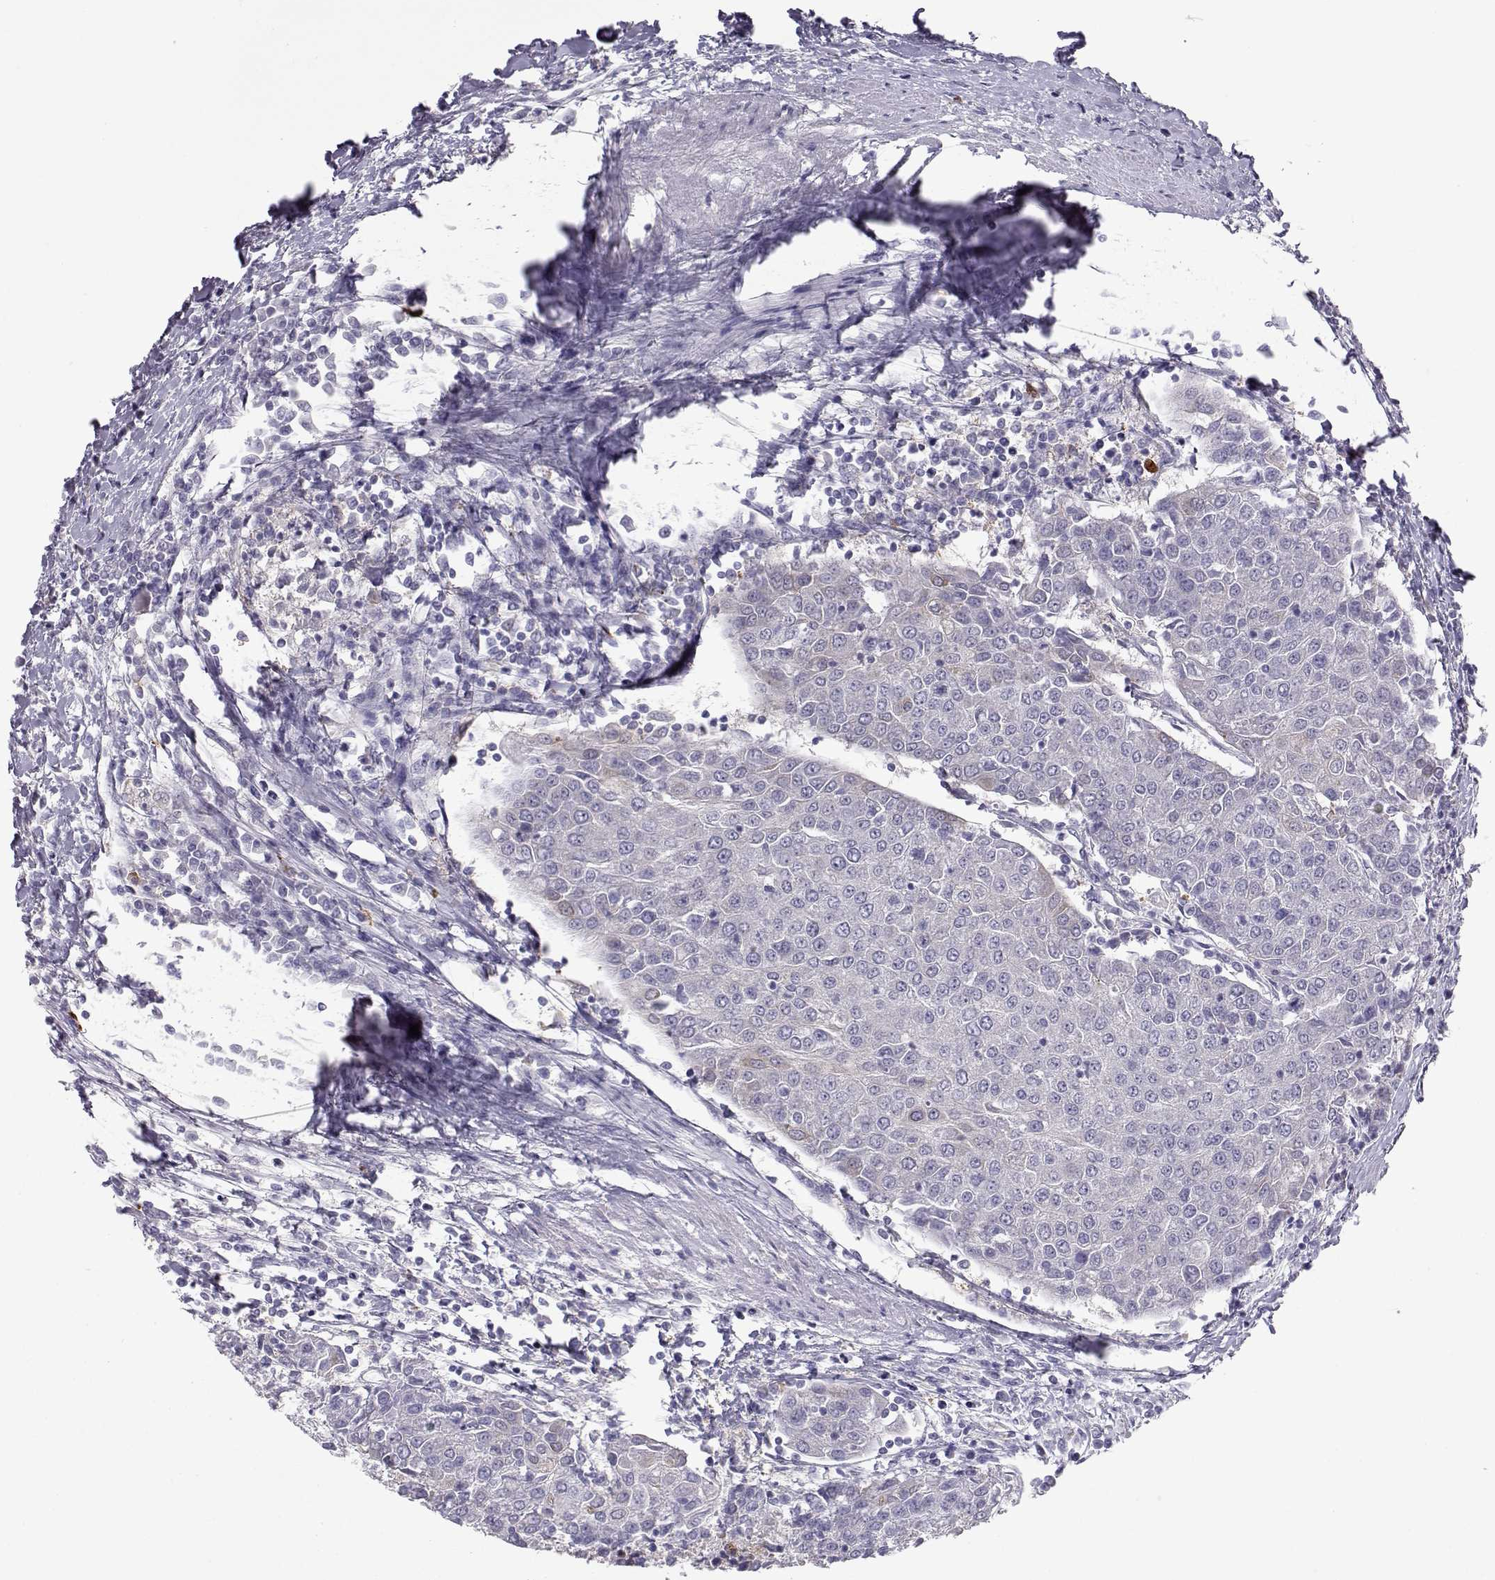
{"staining": {"intensity": "negative", "quantity": "none", "location": "none"}, "tissue": "urothelial cancer", "cell_type": "Tumor cells", "image_type": "cancer", "snomed": [{"axis": "morphology", "description": "Urothelial carcinoma, High grade"}, {"axis": "topography", "description": "Urinary bladder"}], "caption": "High power microscopy micrograph of an immunohistochemistry (IHC) micrograph of high-grade urothelial carcinoma, revealing no significant staining in tumor cells. Nuclei are stained in blue.", "gene": "NPVF", "patient": {"sex": "female", "age": 85}}